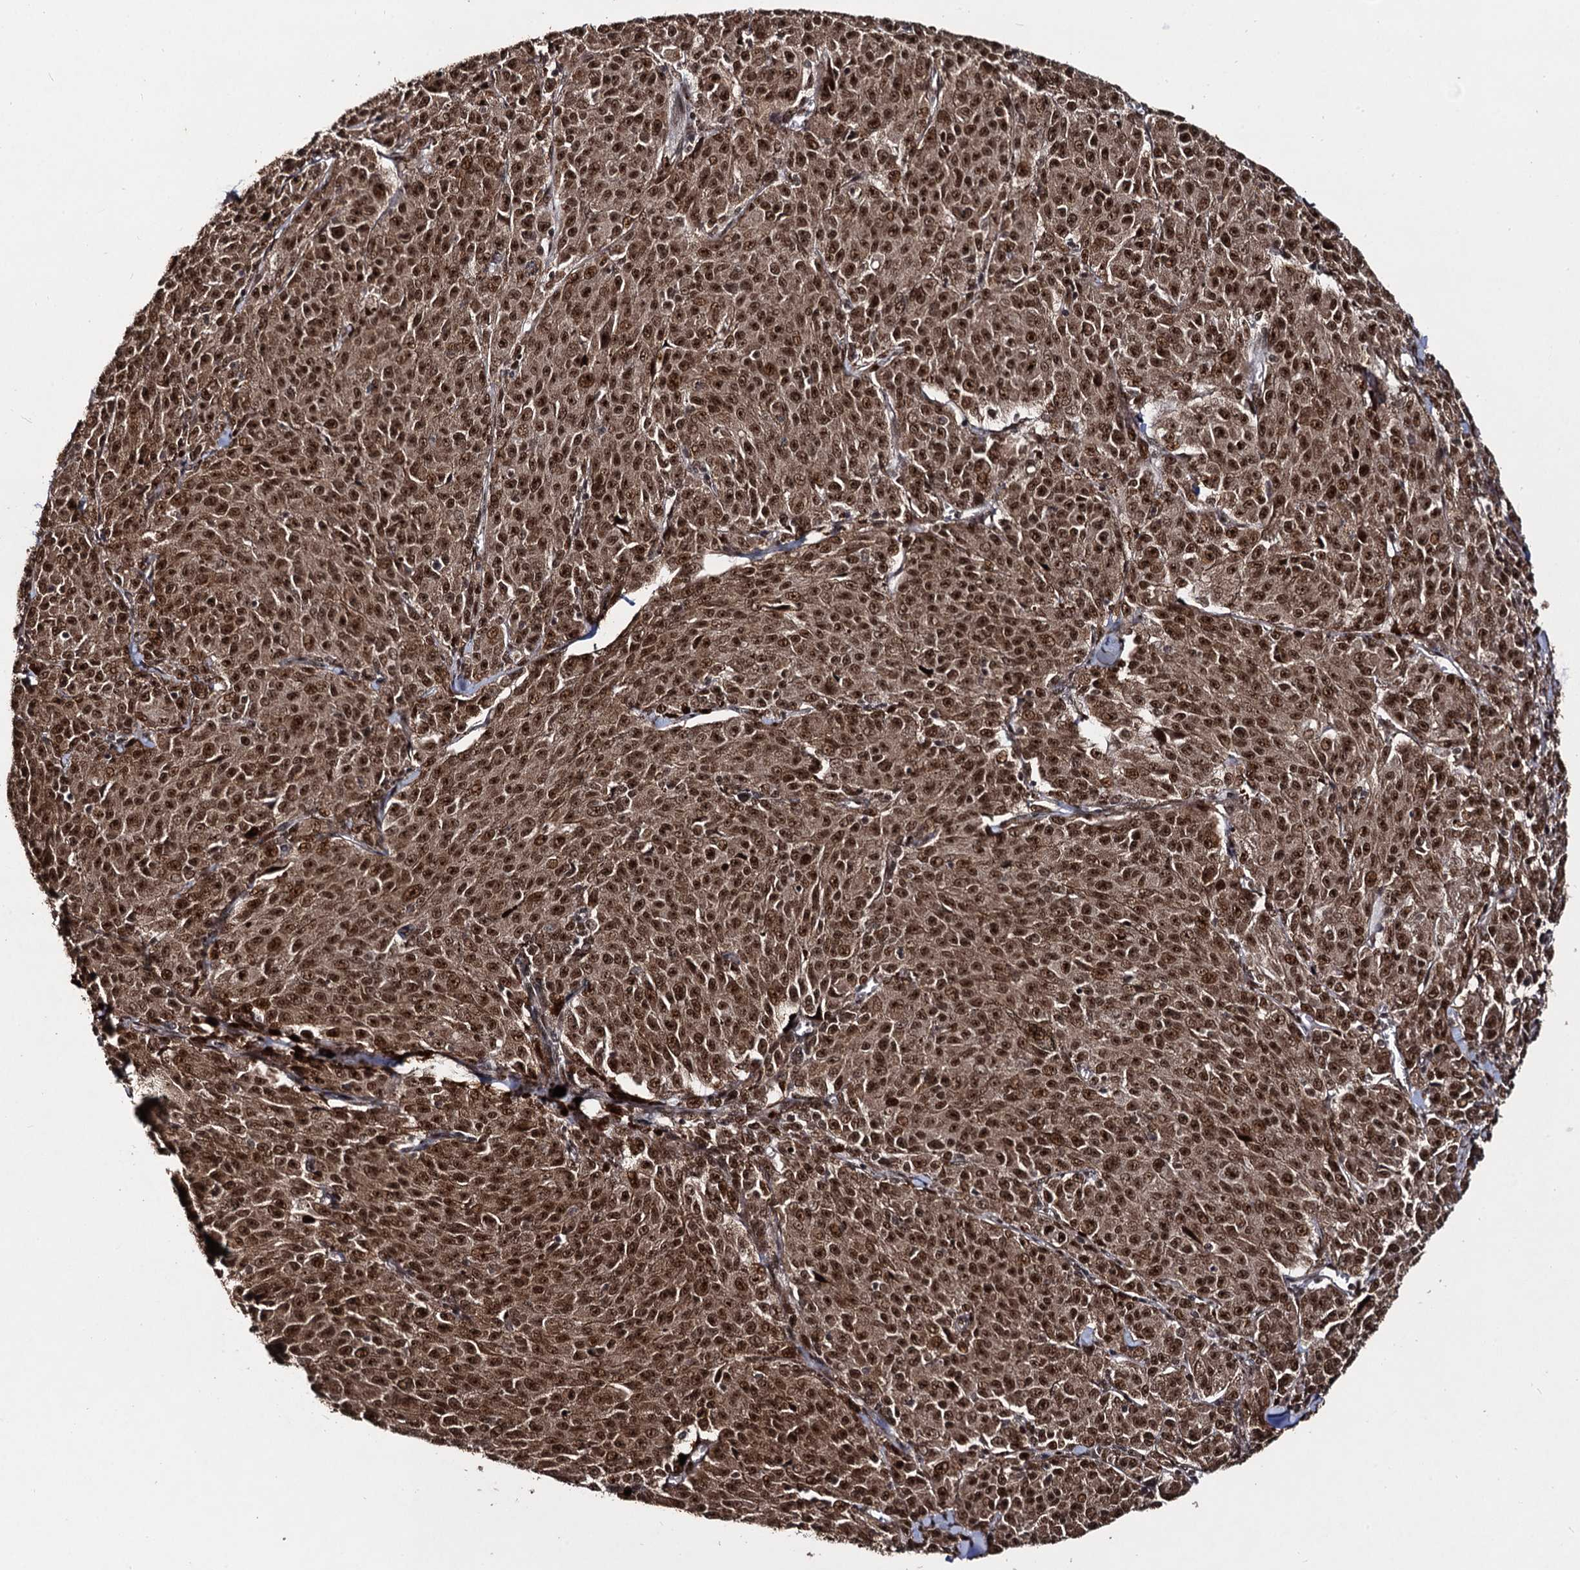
{"staining": {"intensity": "strong", "quantity": ">75%", "location": "cytoplasmic/membranous,nuclear"}, "tissue": "melanoma", "cell_type": "Tumor cells", "image_type": "cancer", "snomed": [{"axis": "morphology", "description": "Malignant melanoma, NOS"}, {"axis": "topography", "description": "Skin"}], "caption": "Tumor cells show strong cytoplasmic/membranous and nuclear expression in approximately >75% of cells in melanoma.", "gene": "SFSWAP", "patient": {"sex": "female", "age": 52}}